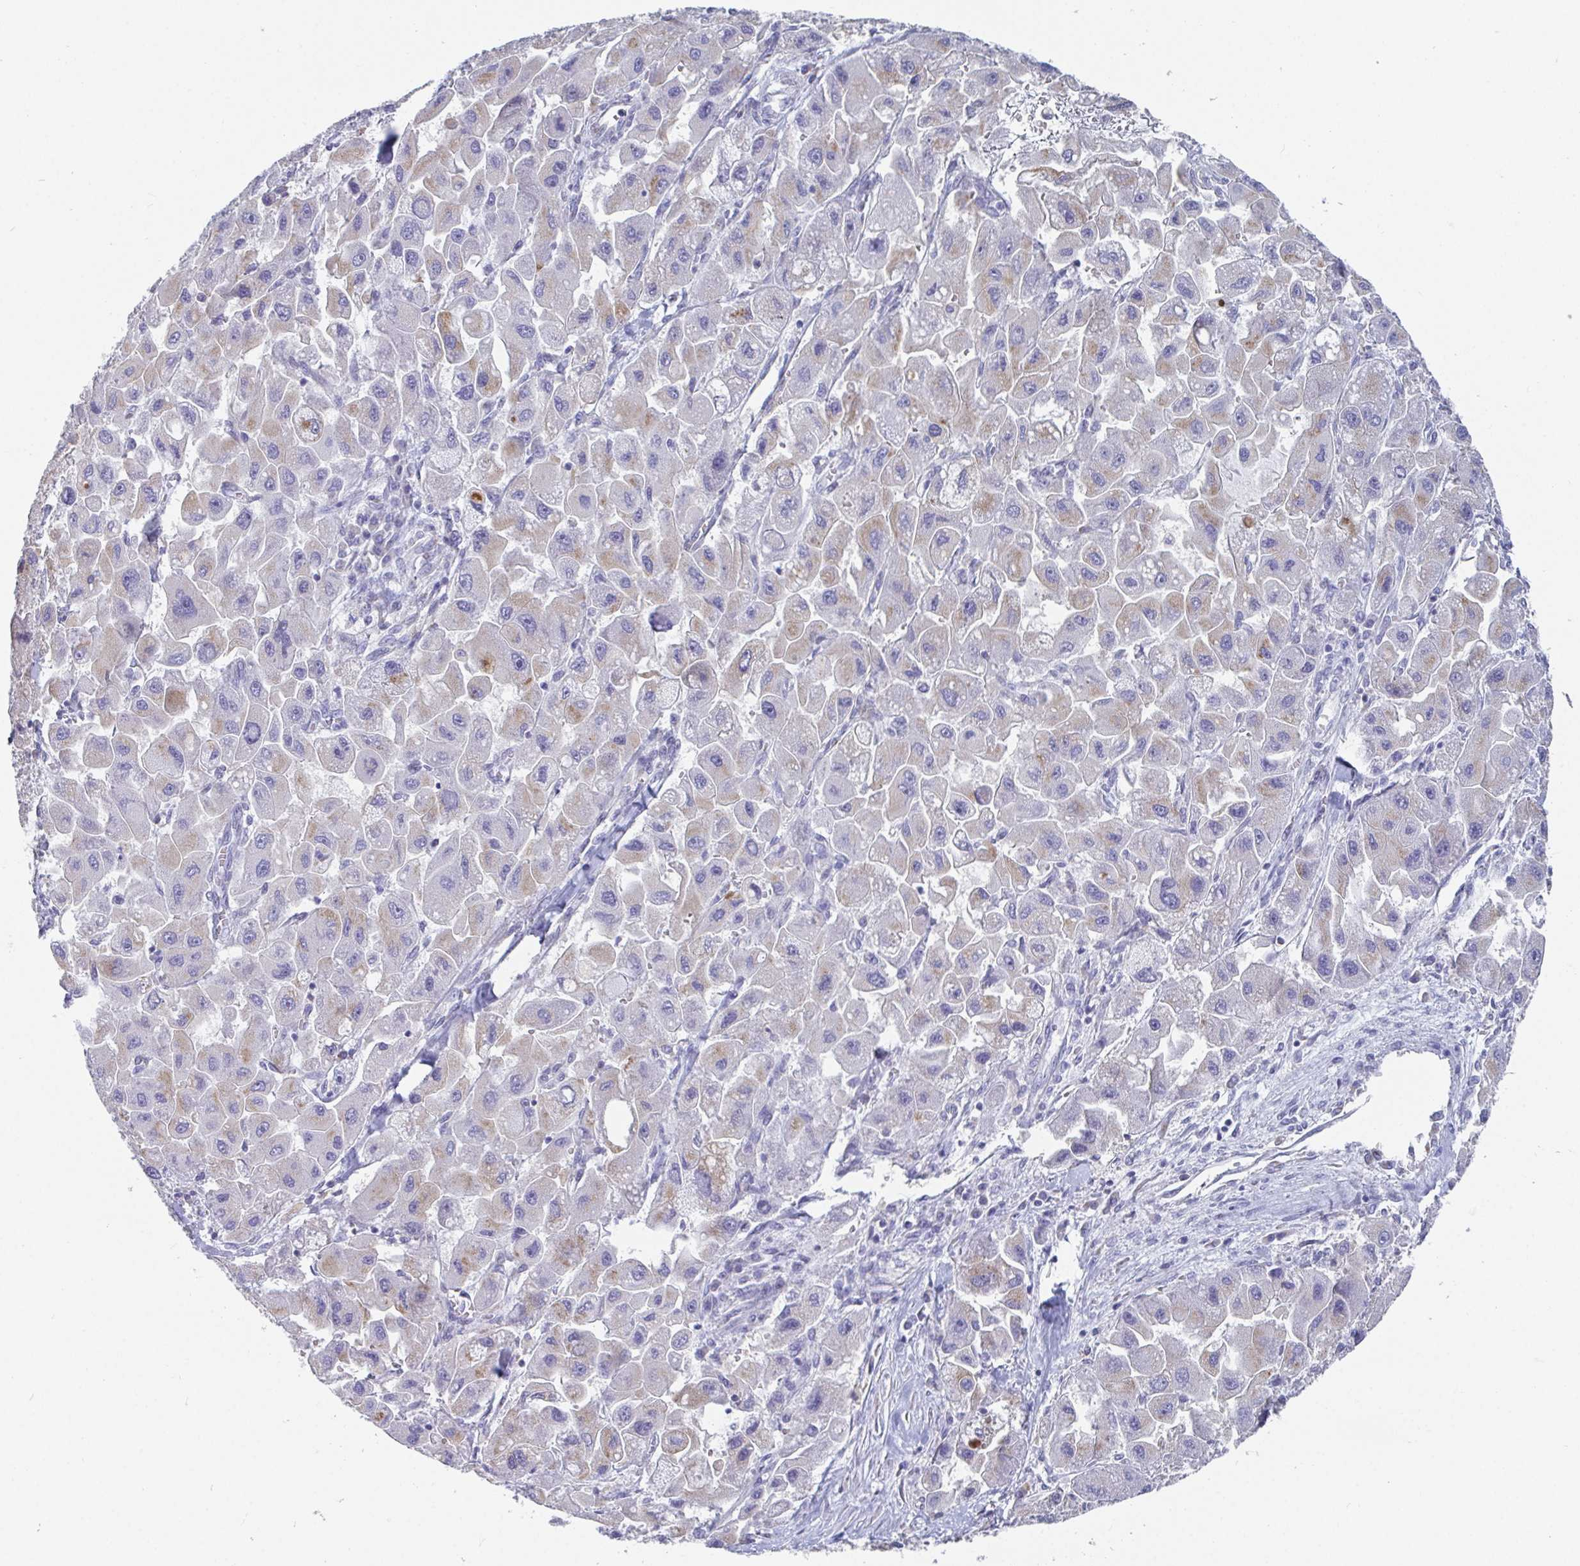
{"staining": {"intensity": "weak", "quantity": "<25%", "location": "cytoplasmic/membranous"}, "tissue": "liver cancer", "cell_type": "Tumor cells", "image_type": "cancer", "snomed": [{"axis": "morphology", "description": "Carcinoma, Hepatocellular, NOS"}, {"axis": "topography", "description": "Liver"}], "caption": "Tumor cells are negative for brown protein staining in liver hepatocellular carcinoma. (DAB (3,3'-diaminobenzidine) IHC visualized using brightfield microscopy, high magnification).", "gene": "TAS2R39", "patient": {"sex": "male", "age": 24}}